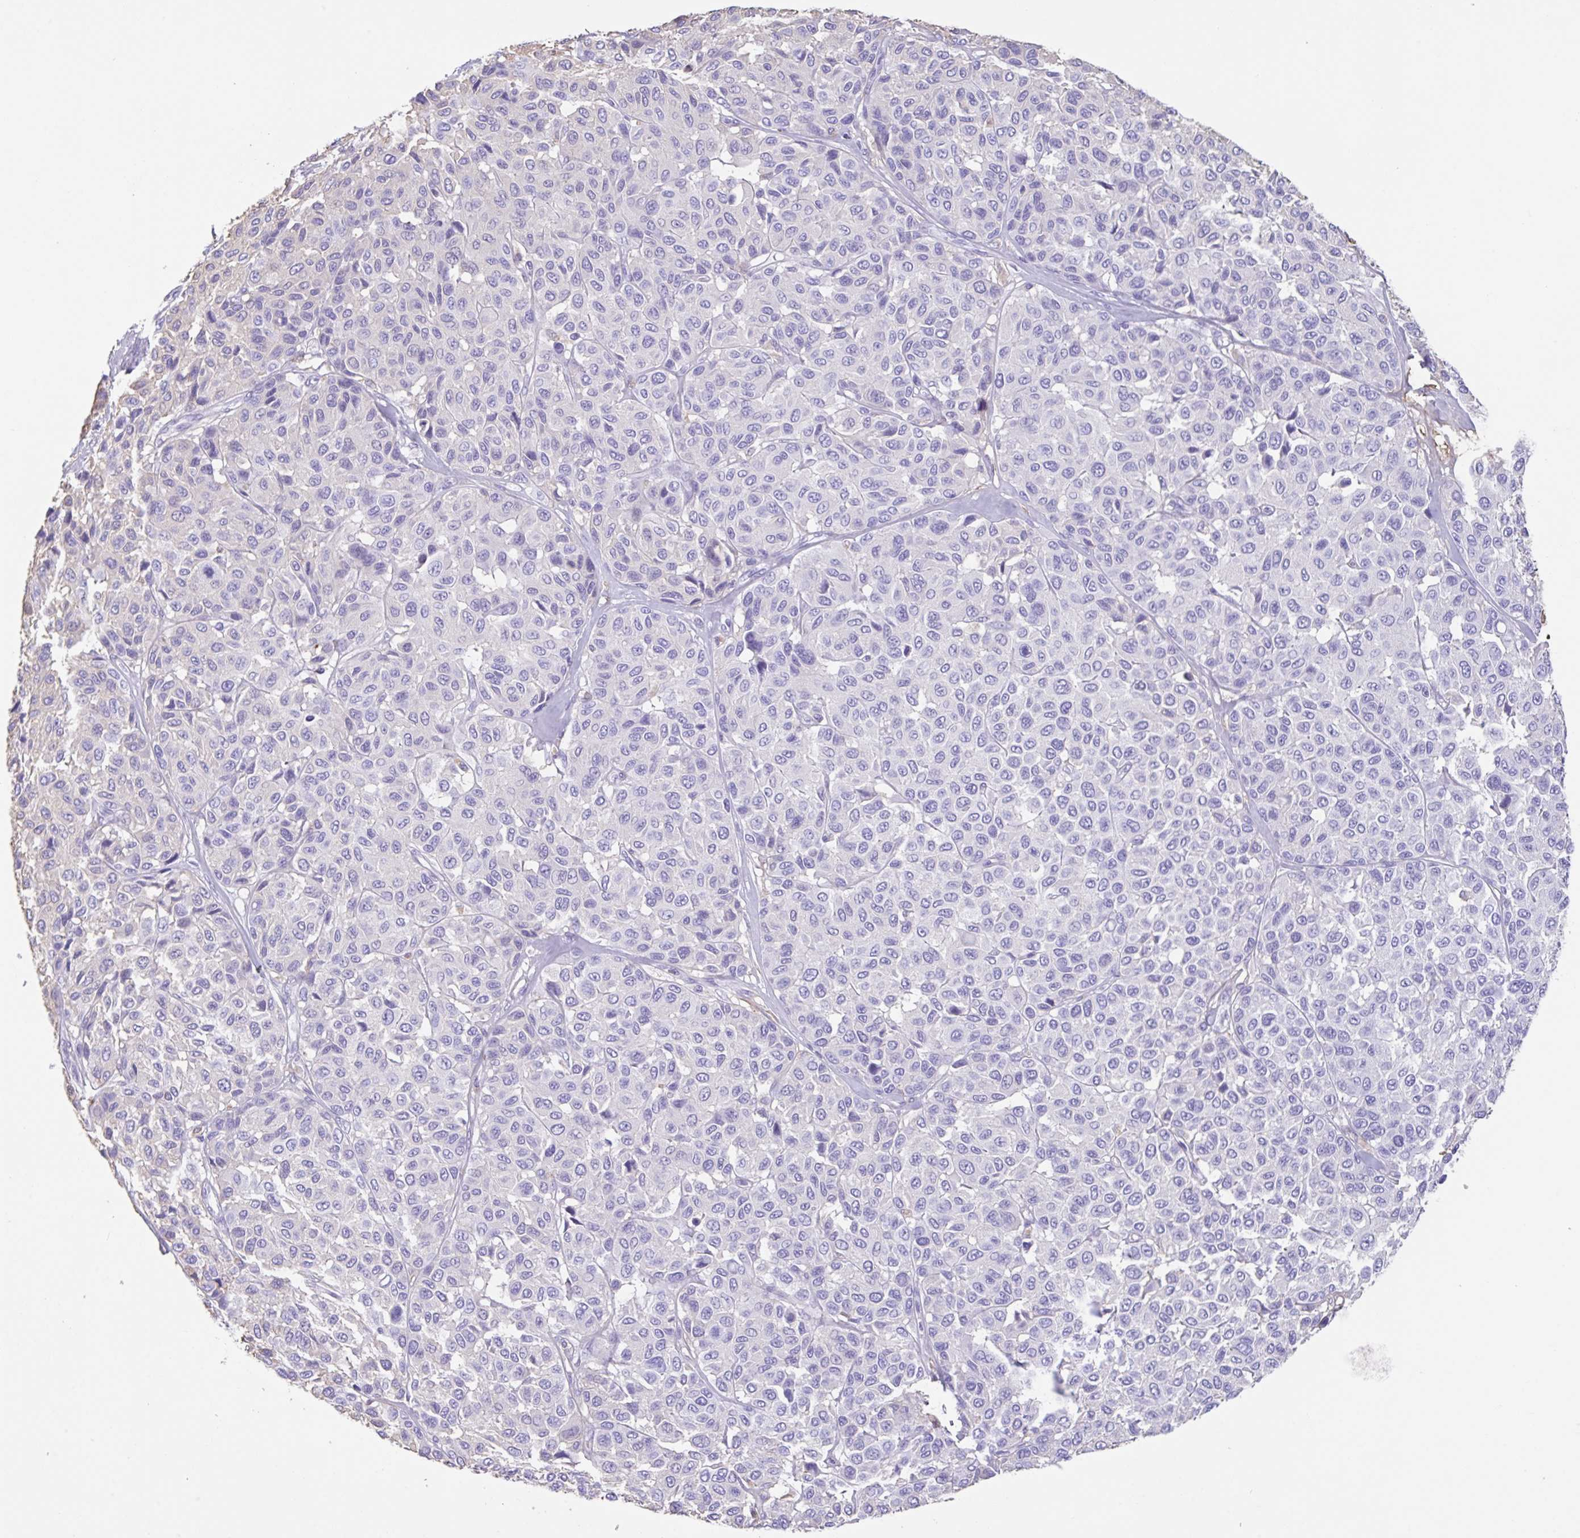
{"staining": {"intensity": "negative", "quantity": "none", "location": "none"}, "tissue": "melanoma", "cell_type": "Tumor cells", "image_type": "cancer", "snomed": [{"axis": "morphology", "description": "Malignant melanoma, NOS"}, {"axis": "topography", "description": "Skin"}], "caption": "Protein analysis of melanoma reveals no significant positivity in tumor cells.", "gene": "HOXC12", "patient": {"sex": "female", "age": 66}}